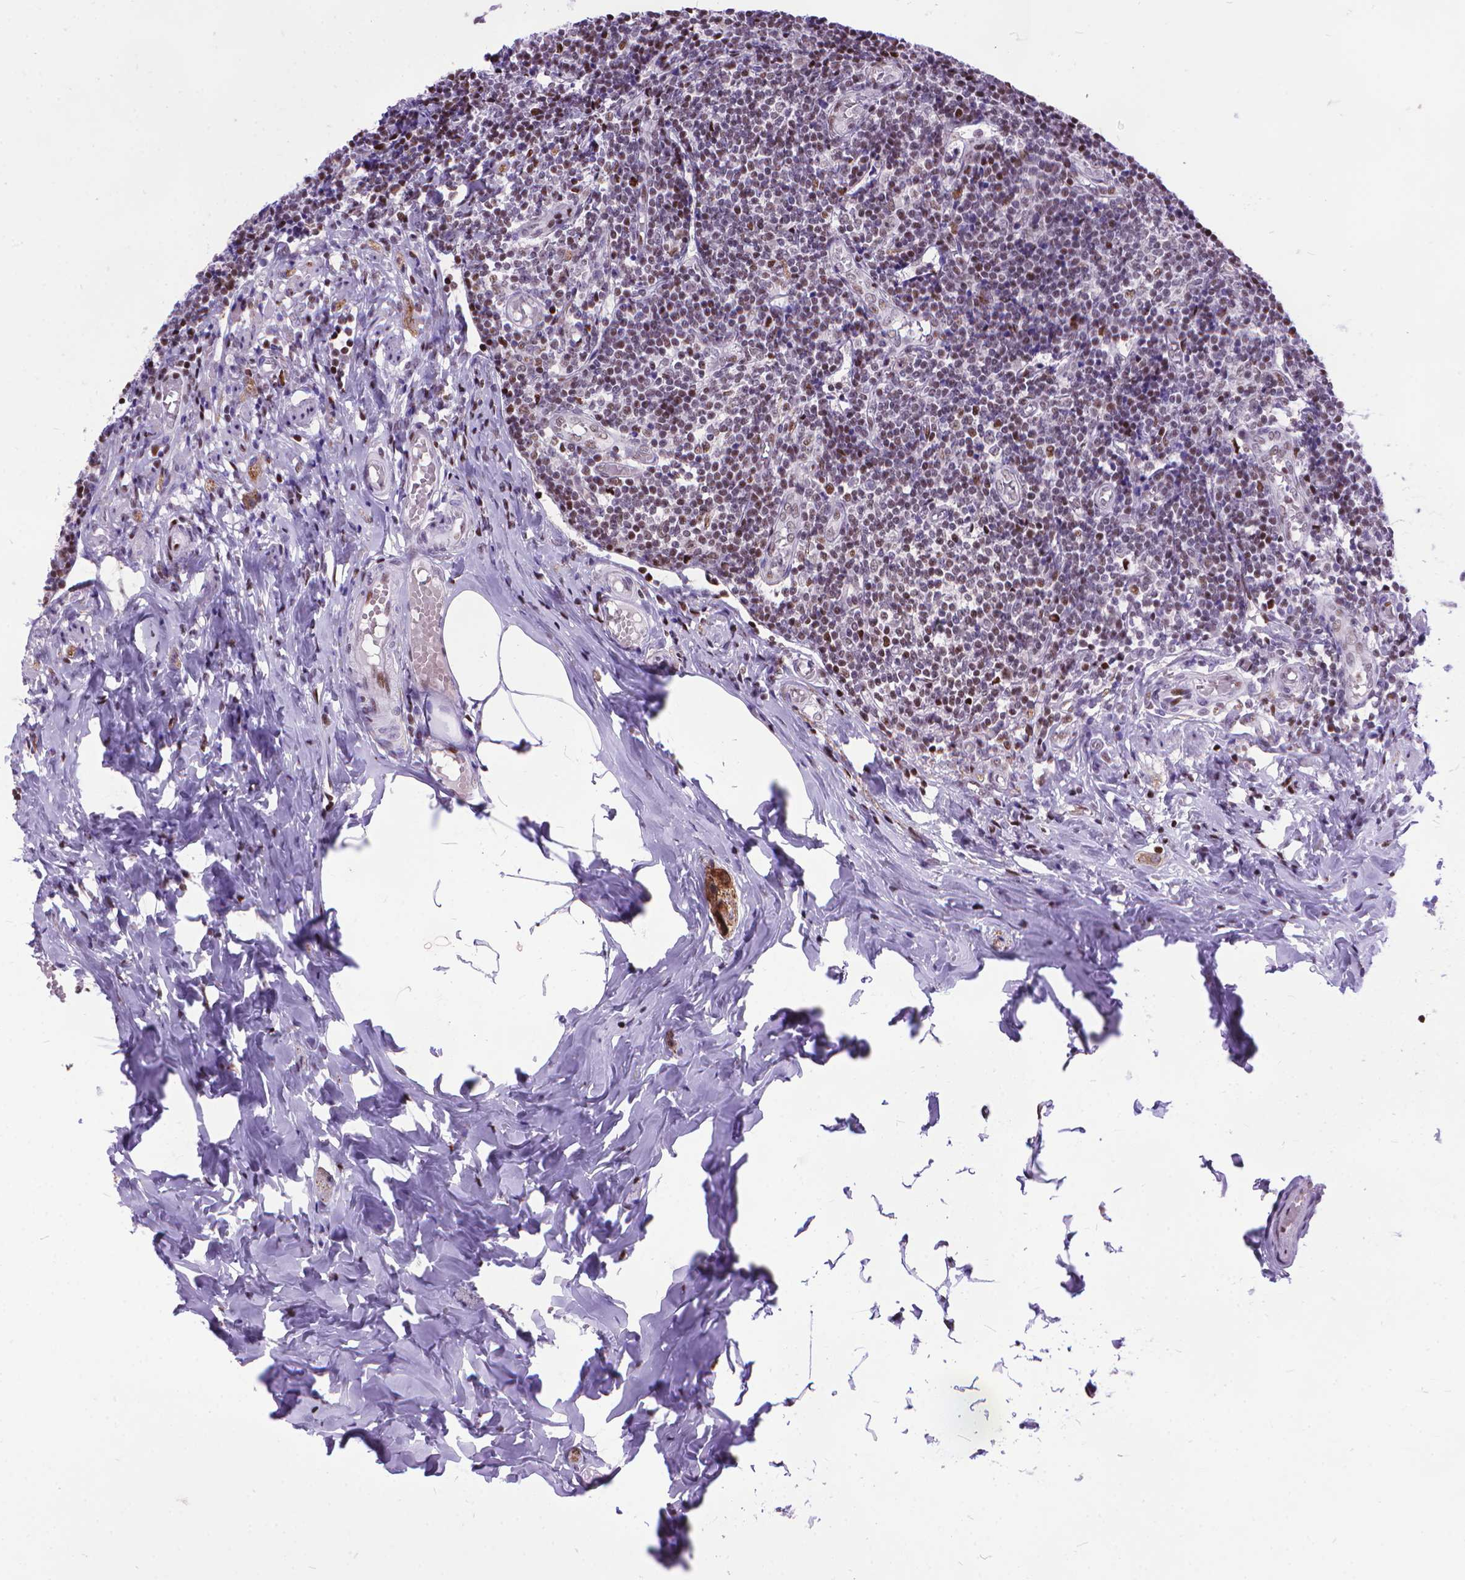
{"staining": {"intensity": "moderate", "quantity": "<25%", "location": "nuclear"}, "tissue": "appendix", "cell_type": "Glandular cells", "image_type": "normal", "snomed": [{"axis": "morphology", "description": "Normal tissue, NOS"}, {"axis": "topography", "description": "Appendix"}], "caption": "Immunohistochemistry (IHC) micrograph of benign human appendix stained for a protein (brown), which displays low levels of moderate nuclear expression in about <25% of glandular cells.", "gene": "POLE4", "patient": {"sex": "female", "age": 32}}